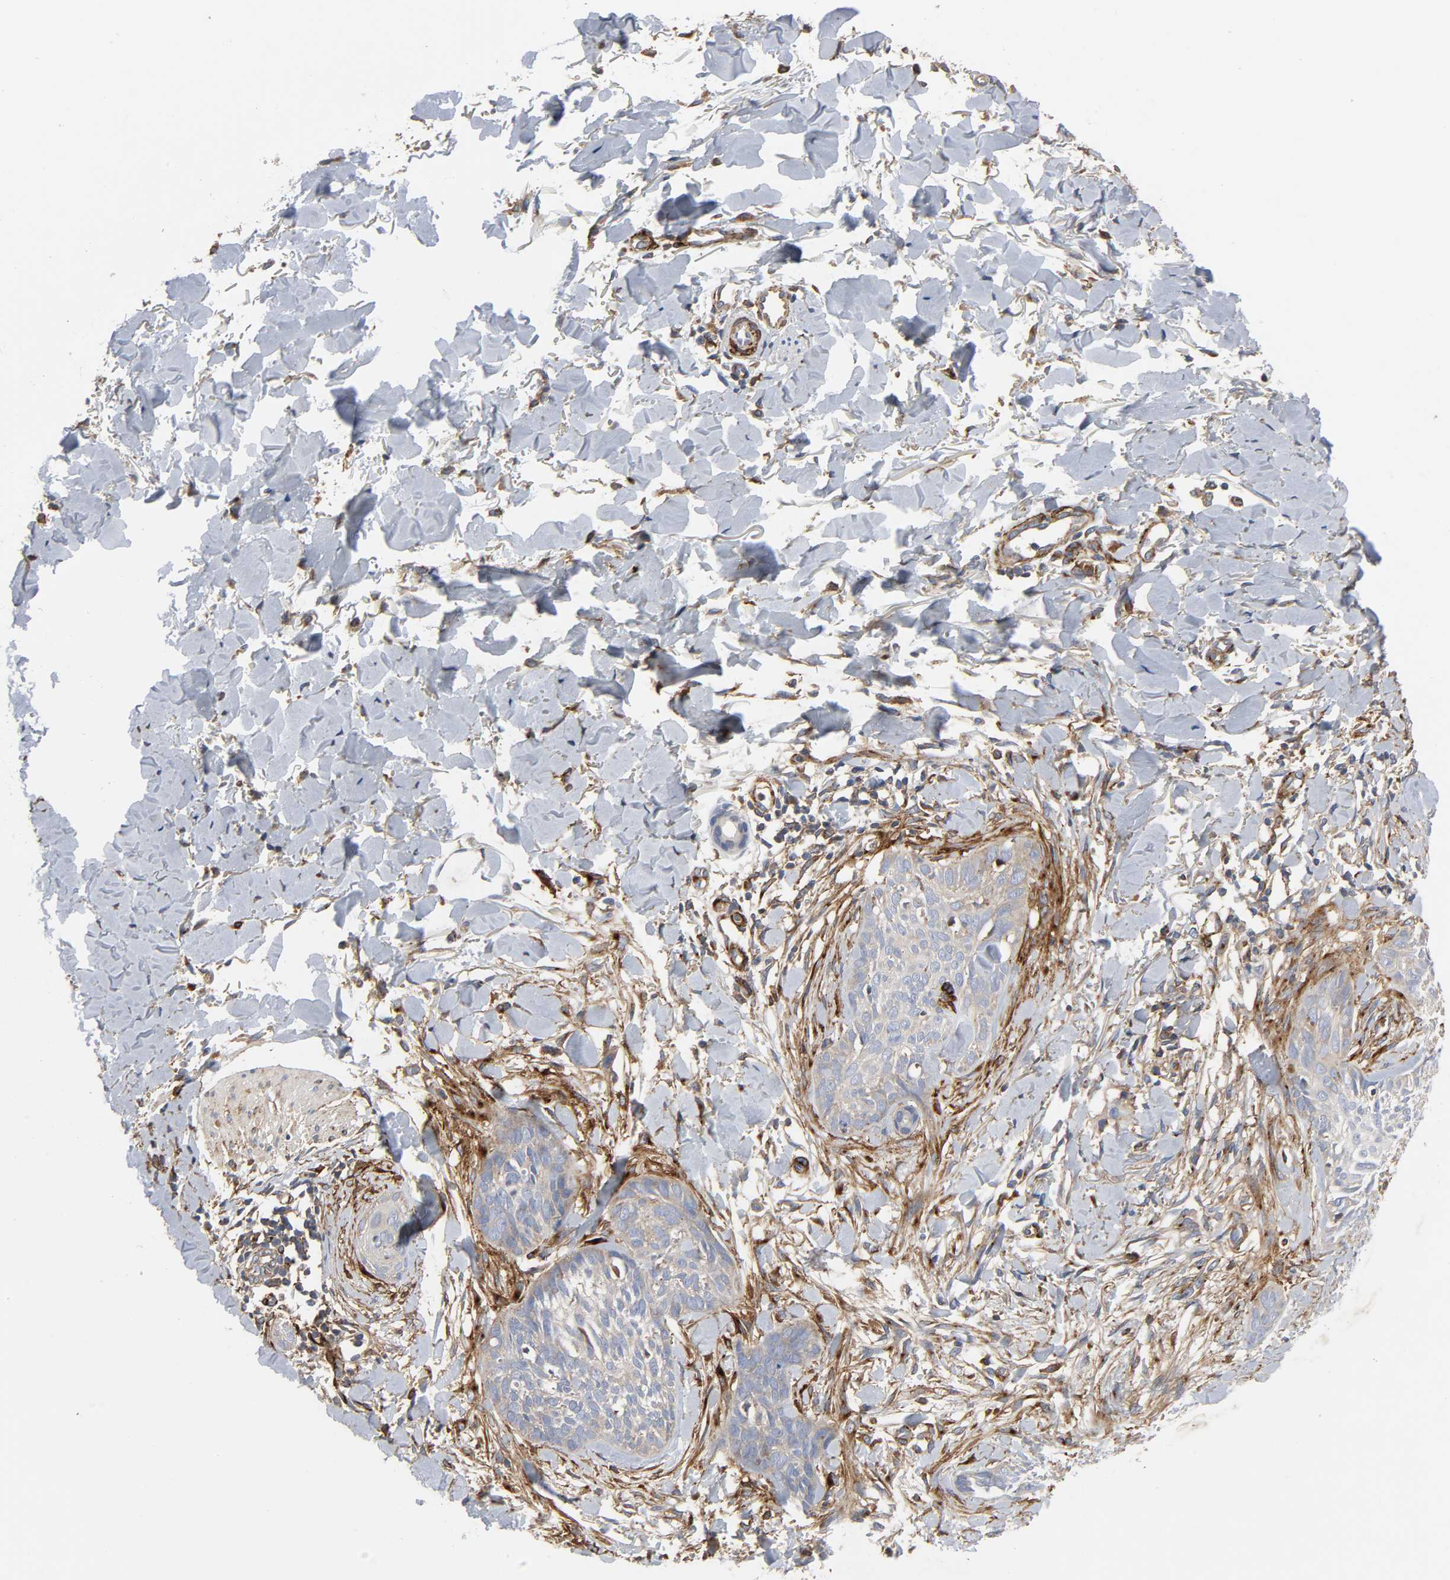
{"staining": {"intensity": "weak", "quantity": "<25%", "location": "cytoplasmic/membranous"}, "tissue": "skin cancer", "cell_type": "Tumor cells", "image_type": "cancer", "snomed": [{"axis": "morphology", "description": "Normal tissue, NOS"}, {"axis": "morphology", "description": "Basal cell carcinoma"}, {"axis": "topography", "description": "Skin"}], "caption": "IHC image of neoplastic tissue: skin cancer stained with DAB displays no significant protein staining in tumor cells. The staining was performed using DAB to visualize the protein expression in brown, while the nuclei were stained in blue with hematoxylin (Magnification: 20x).", "gene": "ARHGAP1", "patient": {"sex": "male", "age": 71}}